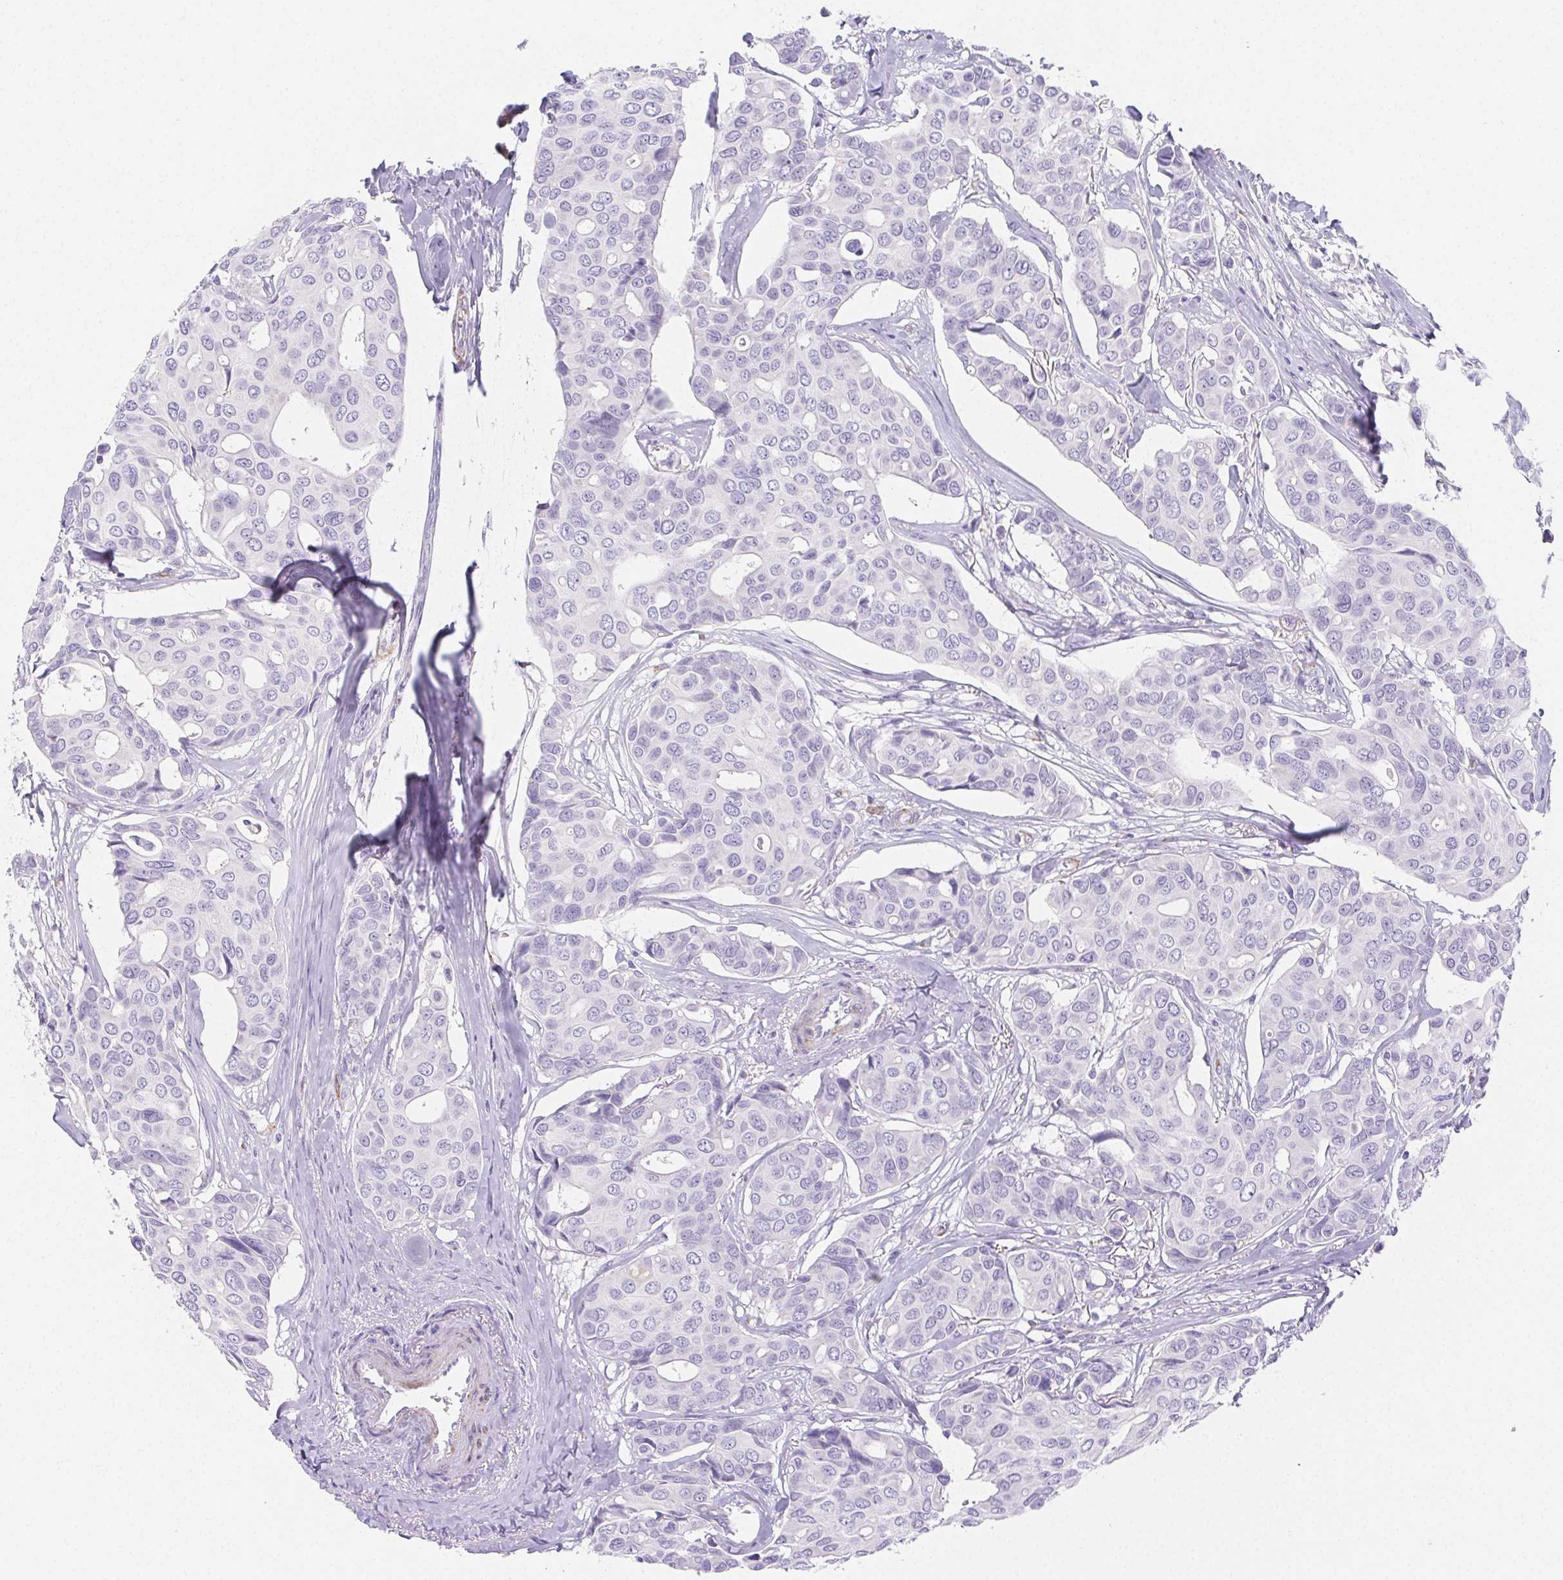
{"staining": {"intensity": "negative", "quantity": "none", "location": "none"}, "tissue": "breast cancer", "cell_type": "Tumor cells", "image_type": "cancer", "snomed": [{"axis": "morphology", "description": "Duct carcinoma"}, {"axis": "topography", "description": "Breast"}], "caption": "Immunohistochemistry (IHC) micrograph of neoplastic tissue: breast infiltrating ductal carcinoma stained with DAB demonstrates no significant protein expression in tumor cells. (DAB IHC visualized using brightfield microscopy, high magnification).", "gene": "HRC", "patient": {"sex": "female", "age": 54}}